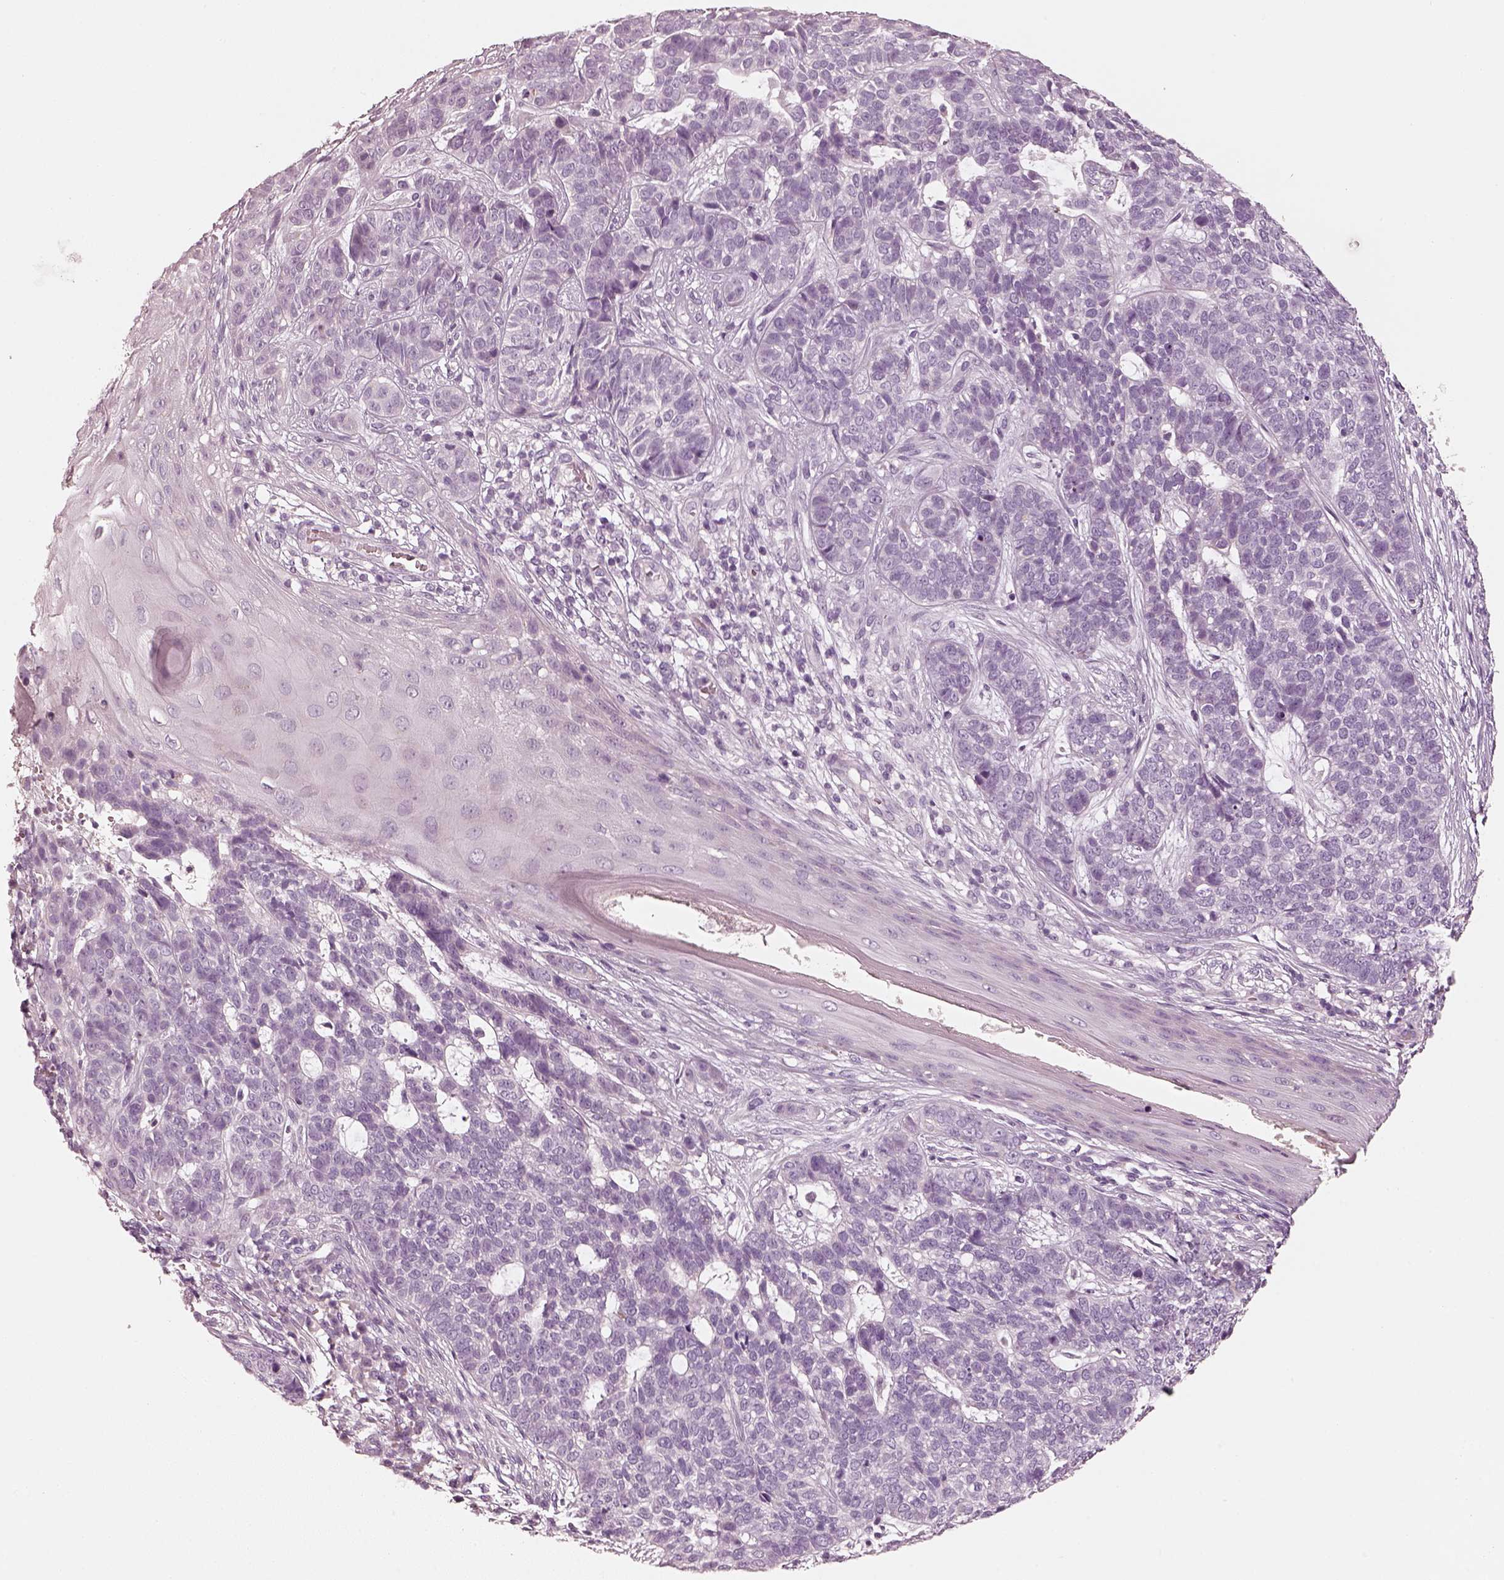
{"staining": {"intensity": "negative", "quantity": "none", "location": "none"}, "tissue": "skin cancer", "cell_type": "Tumor cells", "image_type": "cancer", "snomed": [{"axis": "morphology", "description": "Basal cell carcinoma"}, {"axis": "topography", "description": "Skin"}], "caption": "Tumor cells are negative for brown protein staining in skin cancer (basal cell carcinoma).", "gene": "R3HDML", "patient": {"sex": "female", "age": 69}}